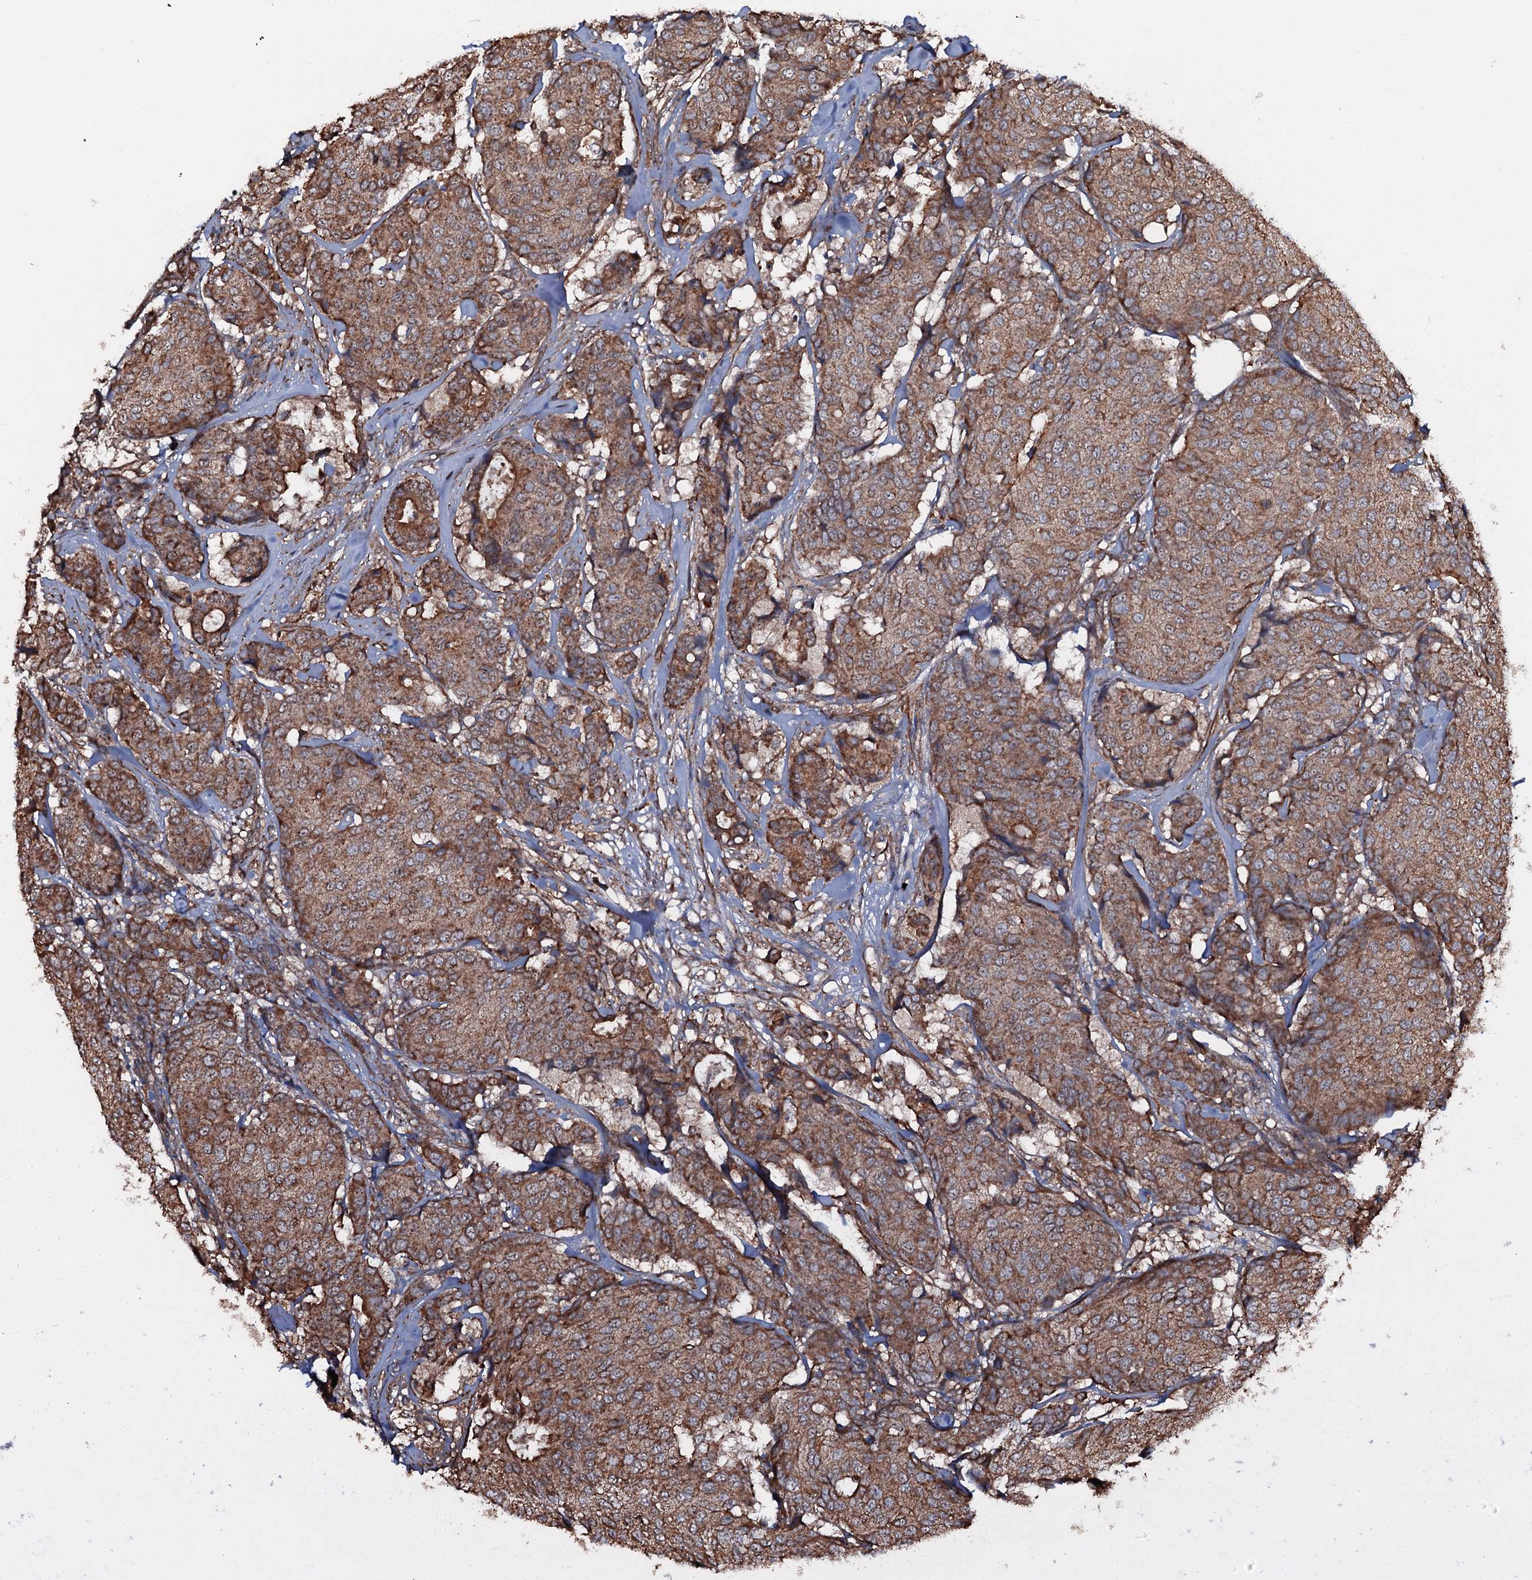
{"staining": {"intensity": "moderate", "quantity": ">75%", "location": "cytoplasmic/membranous"}, "tissue": "breast cancer", "cell_type": "Tumor cells", "image_type": "cancer", "snomed": [{"axis": "morphology", "description": "Duct carcinoma"}, {"axis": "topography", "description": "Breast"}], "caption": "Breast intraductal carcinoma stained with DAB immunohistochemistry (IHC) reveals medium levels of moderate cytoplasmic/membranous staining in about >75% of tumor cells.", "gene": "VWA8", "patient": {"sex": "female", "age": 75}}